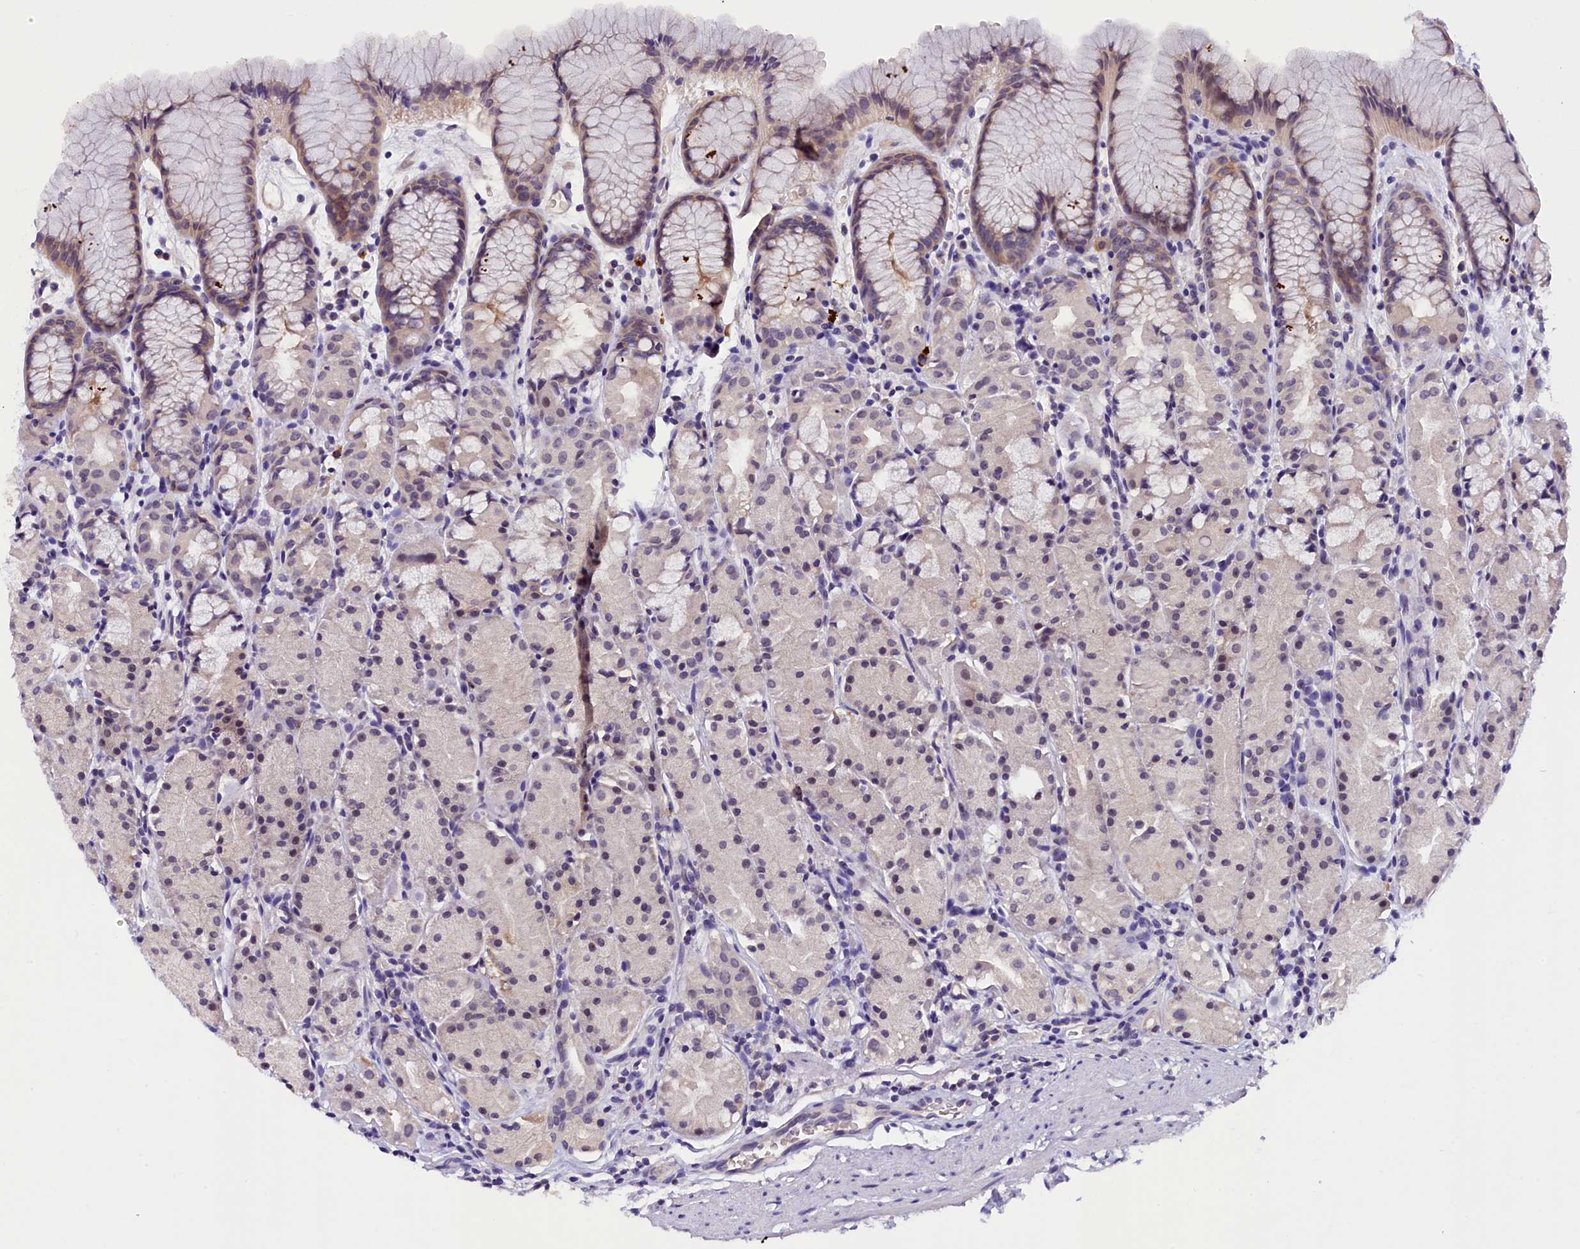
{"staining": {"intensity": "weak", "quantity": "<25%", "location": "cytoplasmic/membranous"}, "tissue": "stomach", "cell_type": "Glandular cells", "image_type": "normal", "snomed": [{"axis": "morphology", "description": "Normal tissue, NOS"}, {"axis": "topography", "description": "Stomach, upper"}], "caption": "This micrograph is of unremarkable stomach stained with immunohistochemistry to label a protein in brown with the nuclei are counter-stained blue. There is no expression in glandular cells.", "gene": "IQCN", "patient": {"sex": "male", "age": 47}}